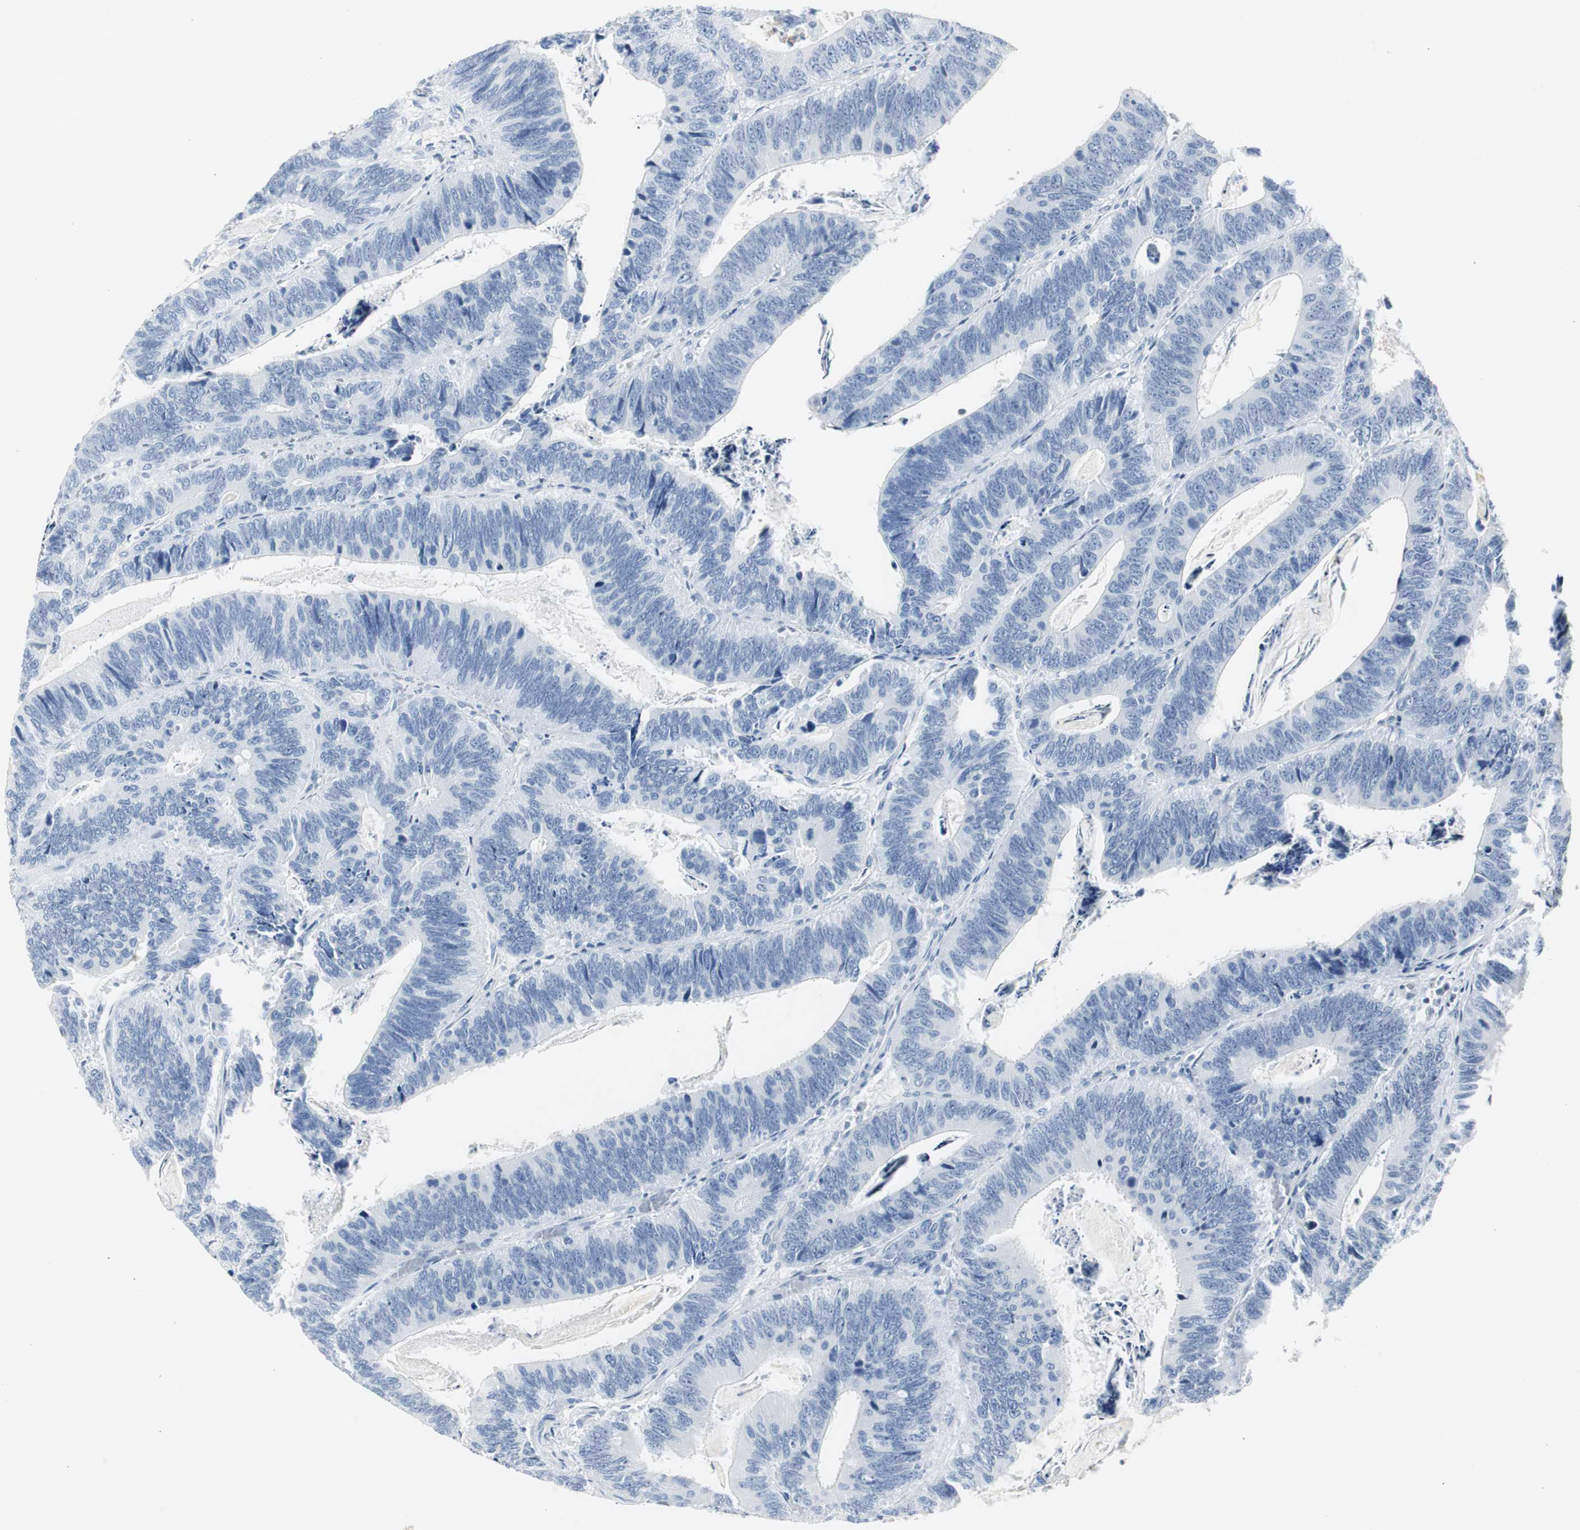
{"staining": {"intensity": "negative", "quantity": "none", "location": "none"}, "tissue": "colorectal cancer", "cell_type": "Tumor cells", "image_type": "cancer", "snomed": [{"axis": "morphology", "description": "Adenocarcinoma, NOS"}, {"axis": "topography", "description": "Colon"}], "caption": "Immunohistochemical staining of colorectal cancer (adenocarcinoma) displays no significant expression in tumor cells.", "gene": "S100A7", "patient": {"sex": "male", "age": 72}}